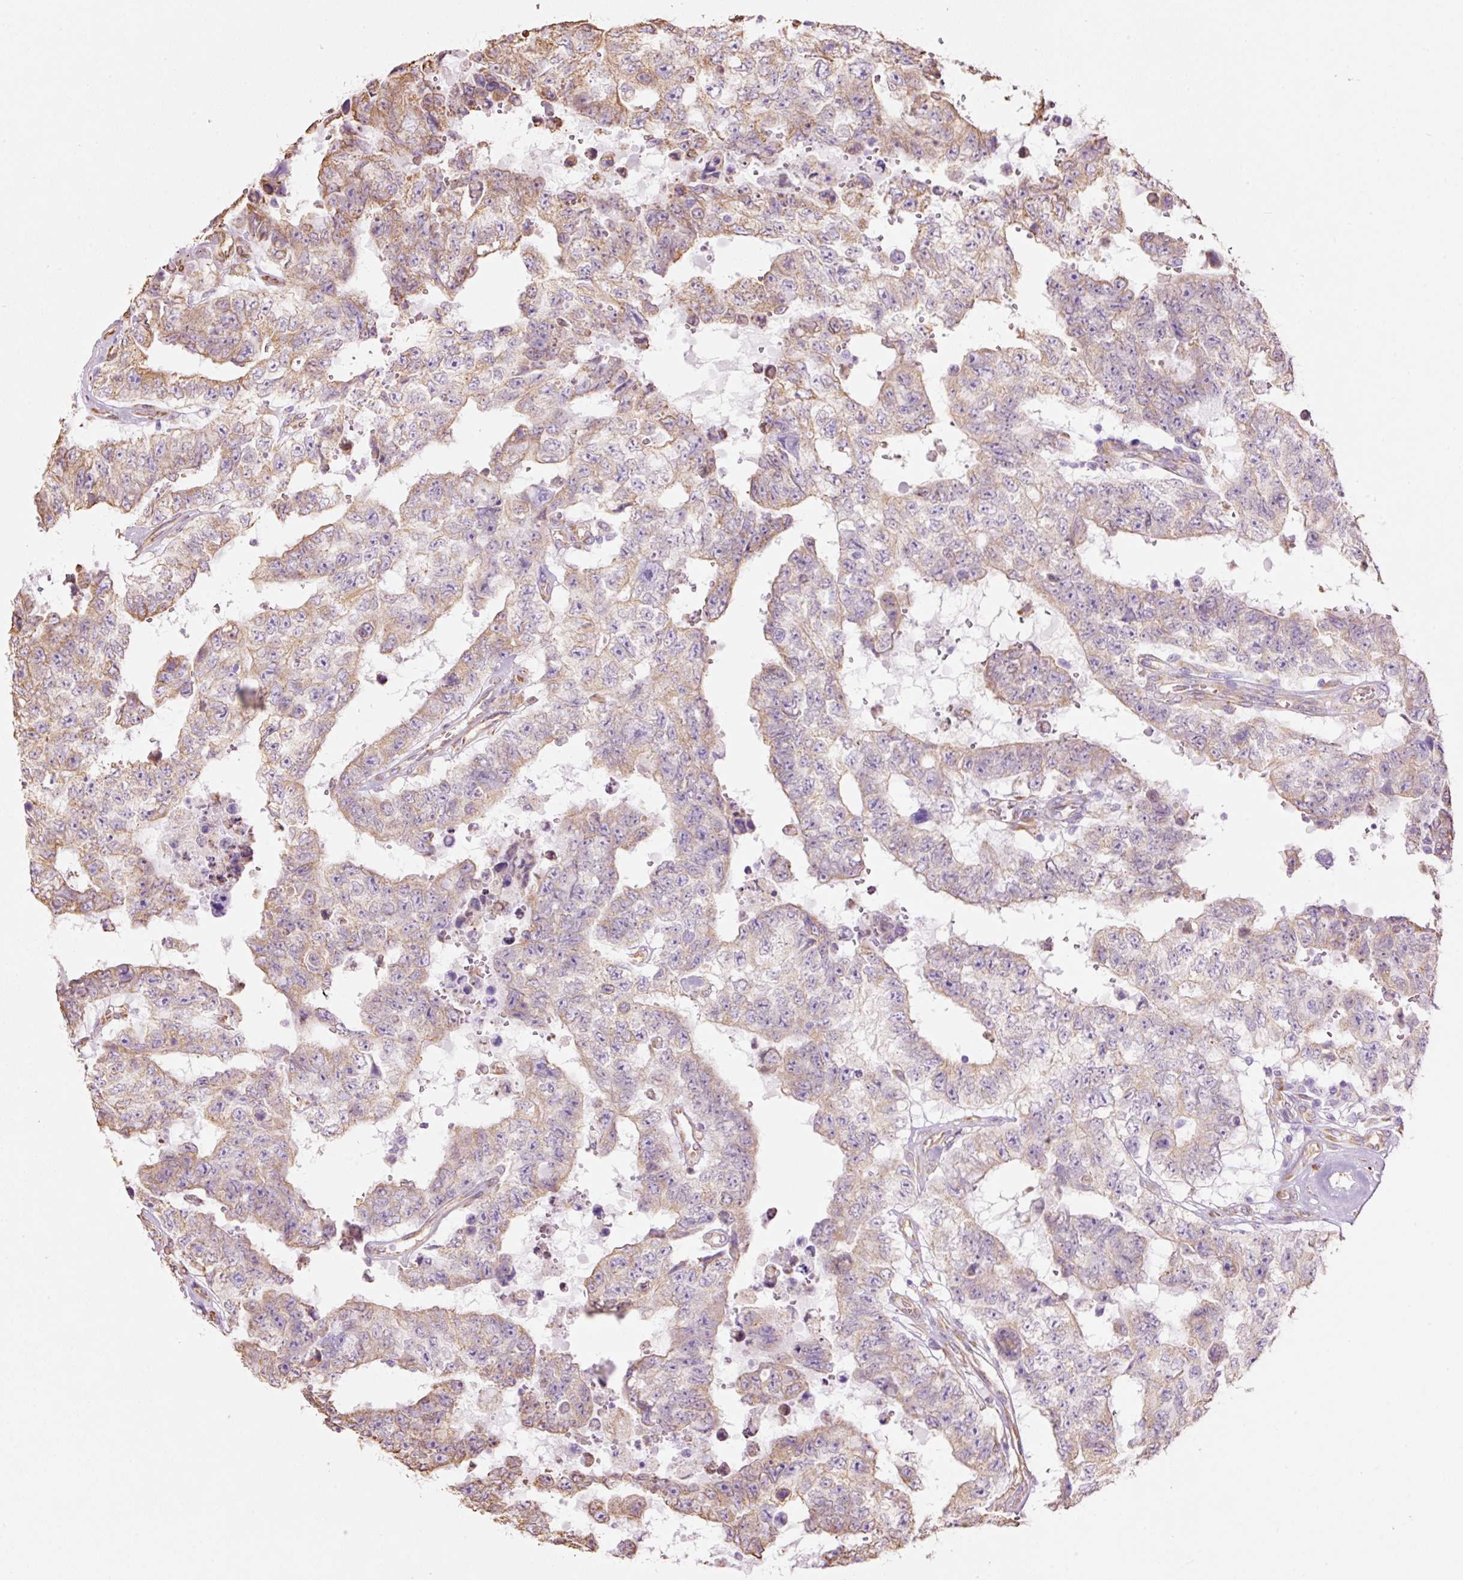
{"staining": {"intensity": "weak", "quantity": "25%-75%", "location": "cytoplasmic/membranous"}, "tissue": "testis cancer", "cell_type": "Tumor cells", "image_type": "cancer", "snomed": [{"axis": "morphology", "description": "Normal tissue, NOS"}, {"axis": "morphology", "description": "Carcinoma, Embryonal, NOS"}, {"axis": "topography", "description": "Testis"}, {"axis": "topography", "description": "Epididymis"}], "caption": "An IHC photomicrograph of neoplastic tissue is shown. Protein staining in brown highlights weak cytoplasmic/membranous positivity in testis embryonal carcinoma within tumor cells.", "gene": "GCG", "patient": {"sex": "male", "age": 25}}